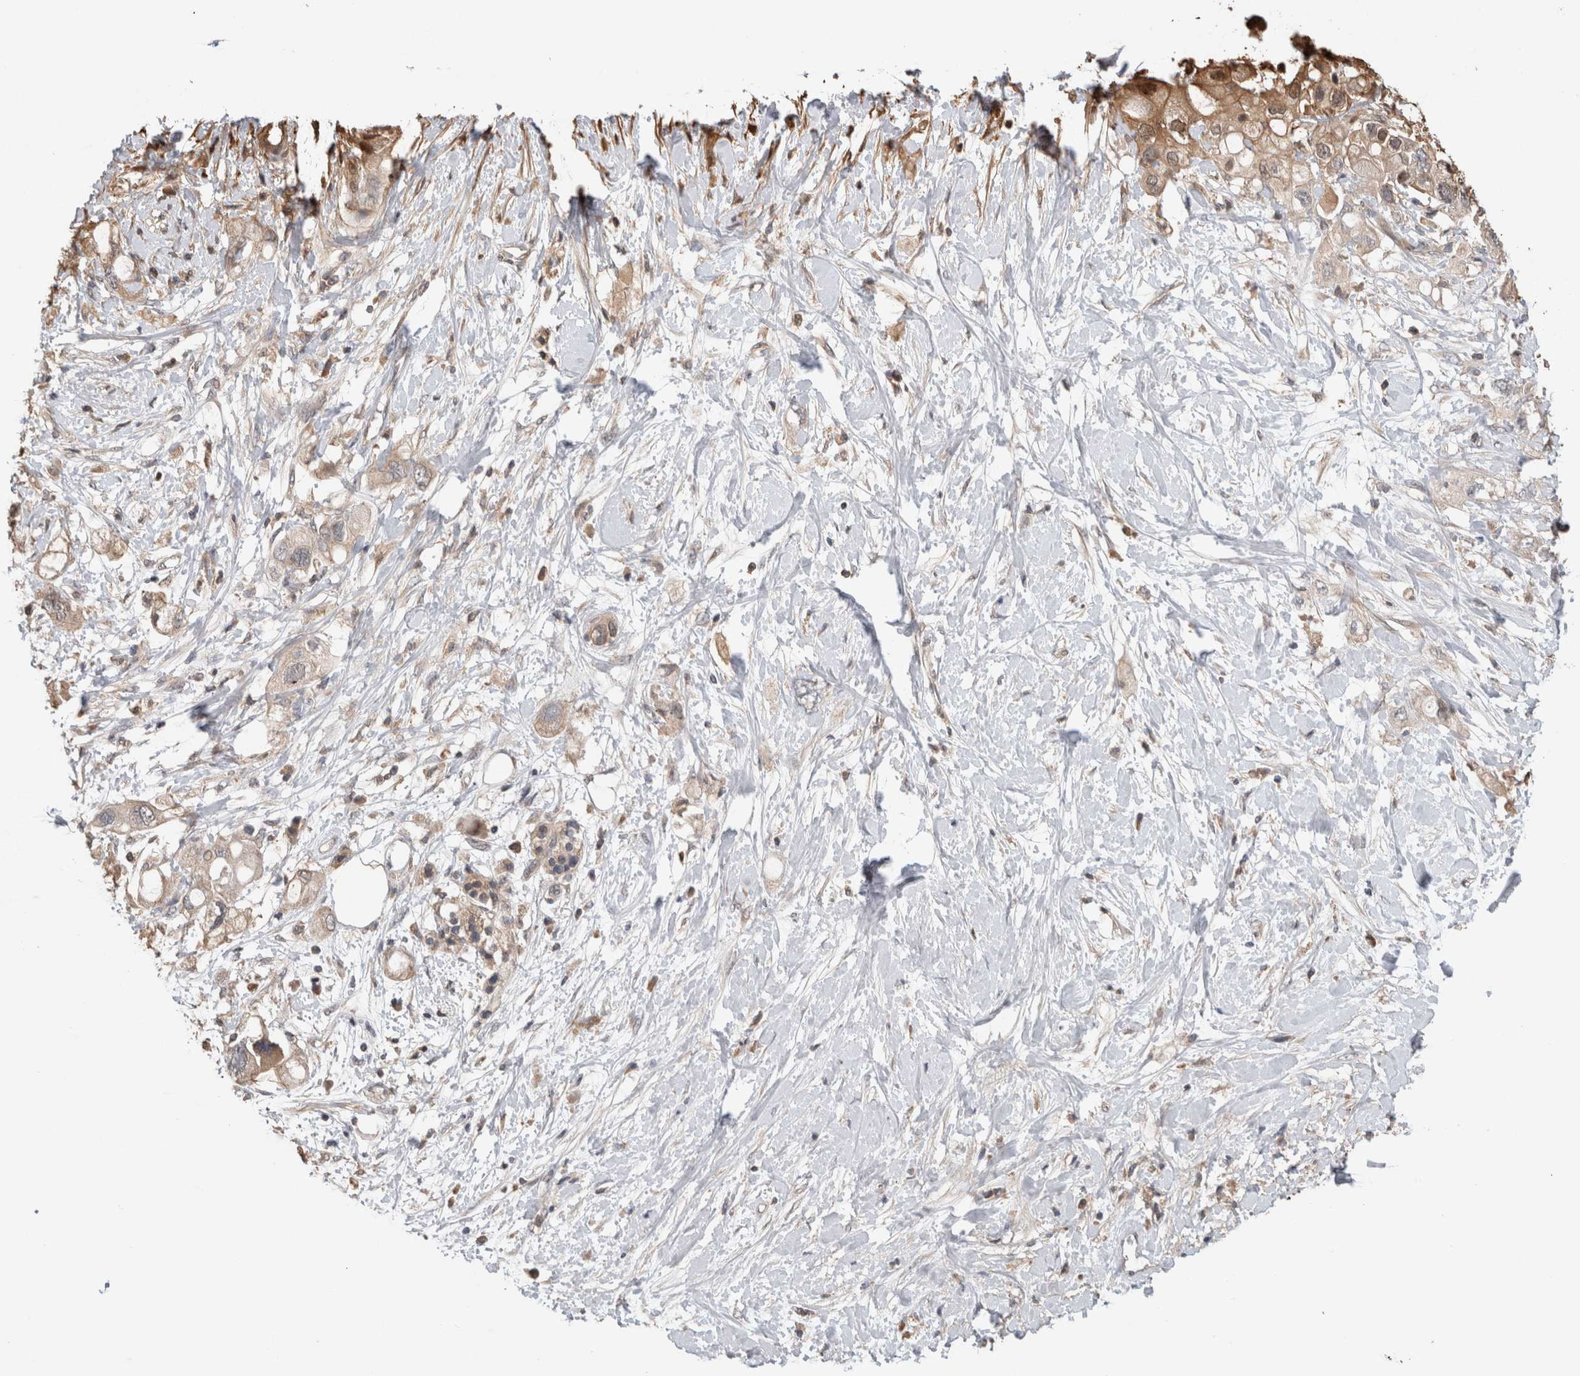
{"staining": {"intensity": "weak", "quantity": "<25%", "location": "cytoplasmic/membranous"}, "tissue": "pancreatic cancer", "cell_type": "Tumor cells", "image_type": "cancer", "snomed": [{"axis": "morphology", "description": "Adenocarcinoma, NOS"}, {"axis": "topography", "description": "Pancreas"}], "caption": "IHC photomicrograph of pancreatic cancer stained for a protein (brown), which displays no expression in tumor cells.", "gene": "TRIM5", "patient": {"sex": "female", "age": 56}}